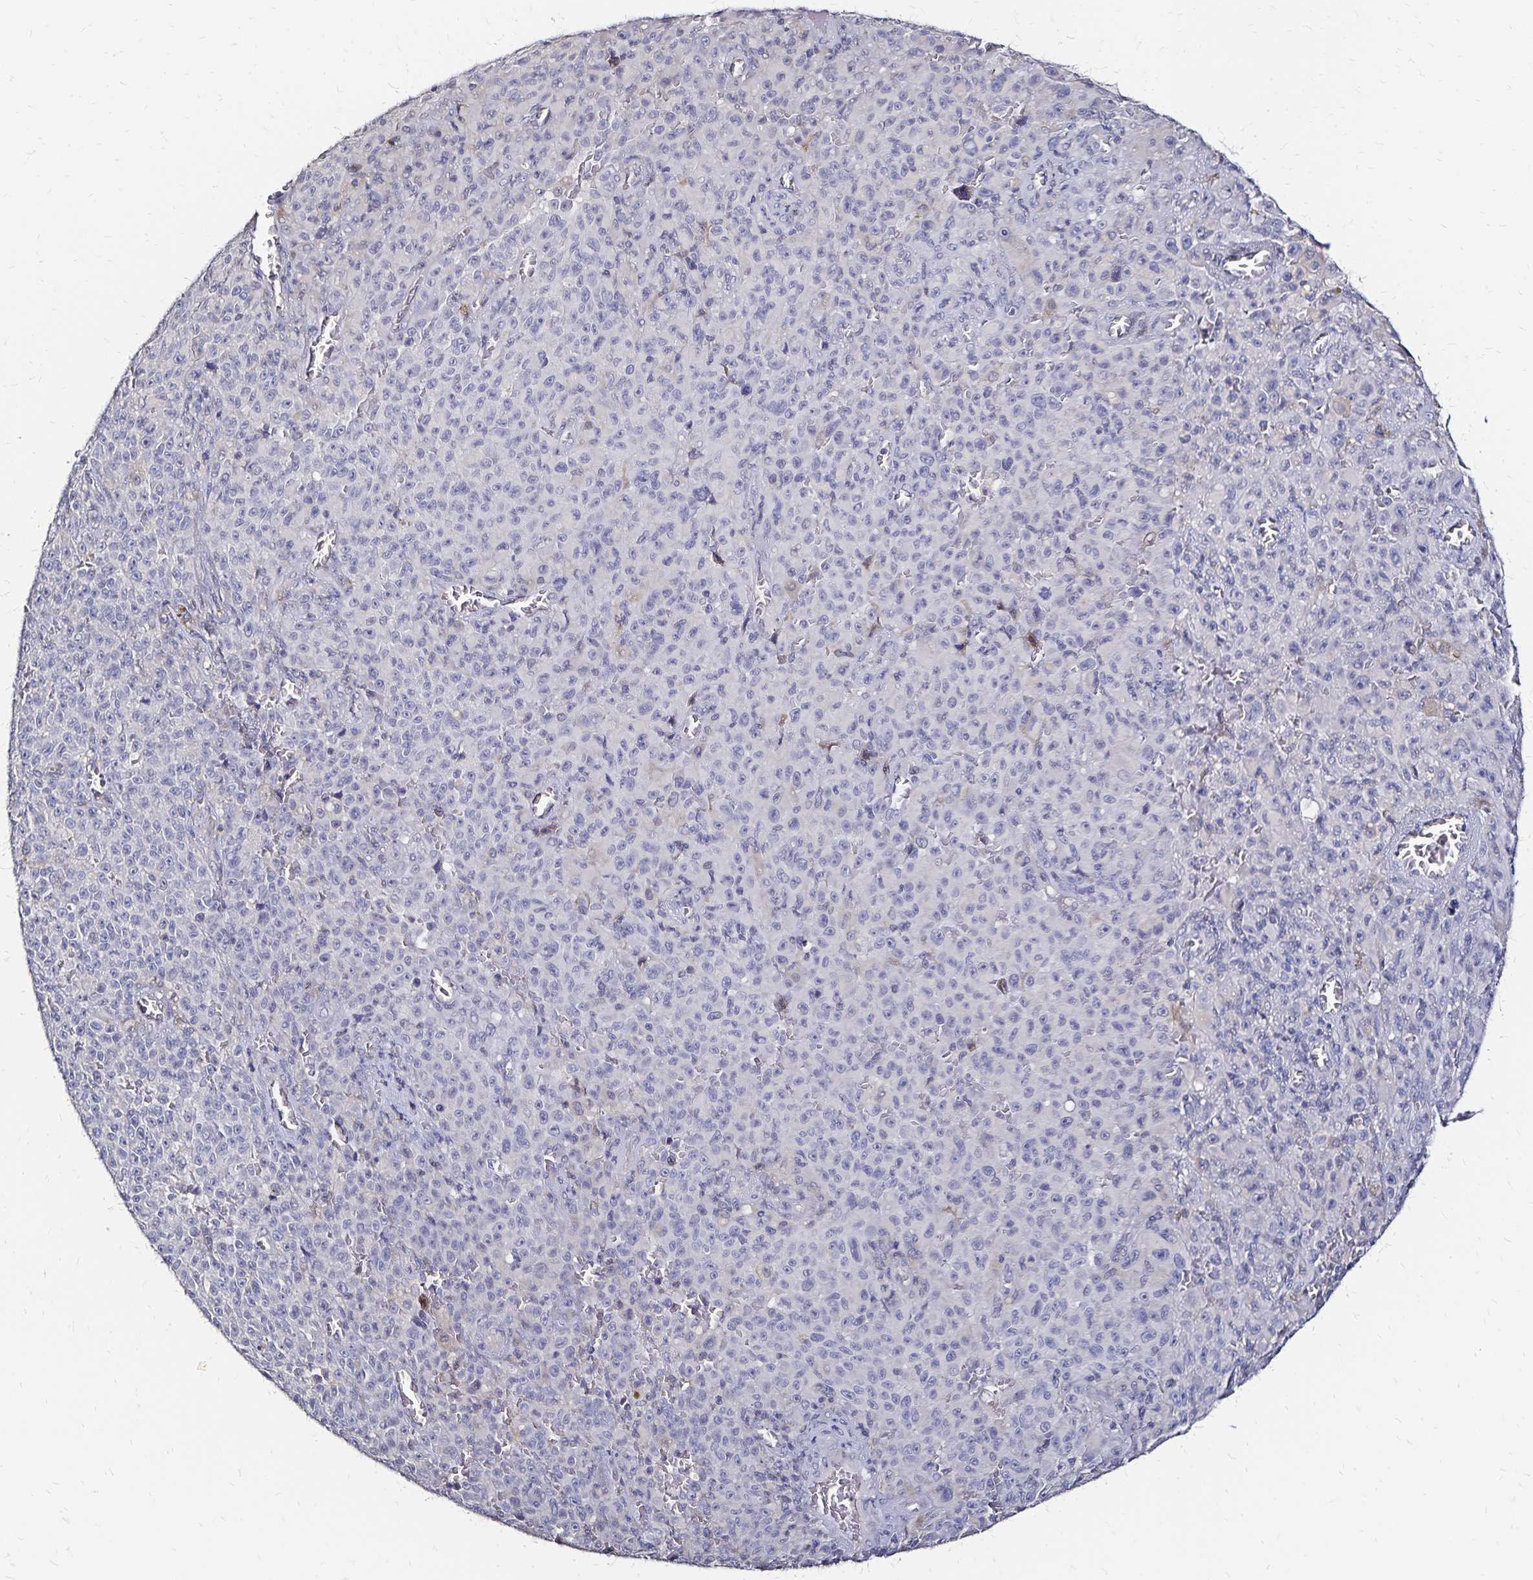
{"staining": {"intensity": "negative", "quantity": "none", "location": "none"}, "tissue": "melanoma", "cell_type": "Tumor cells", "image_type": "cancer", "snomed": [{"axis": "morphology", "description": "Malignant melanoma, NOS"}, {"axis": "topography", "description": "Skin"}], "caption": "High magnification brightfield microscopy of malignant melanoma stained with DAB (3,3'-diaminobenzidine) (brown) and counterstained with hematoxylin (blue): tumor cells show no significant staining. (Stains: DAB immunohistochemistry with hematoxylin counter stain, Microscopy: brightfield microscopy at high magnification).", "gene": "SLC5A1", "patient": {"sex": "female", "age": 82}}